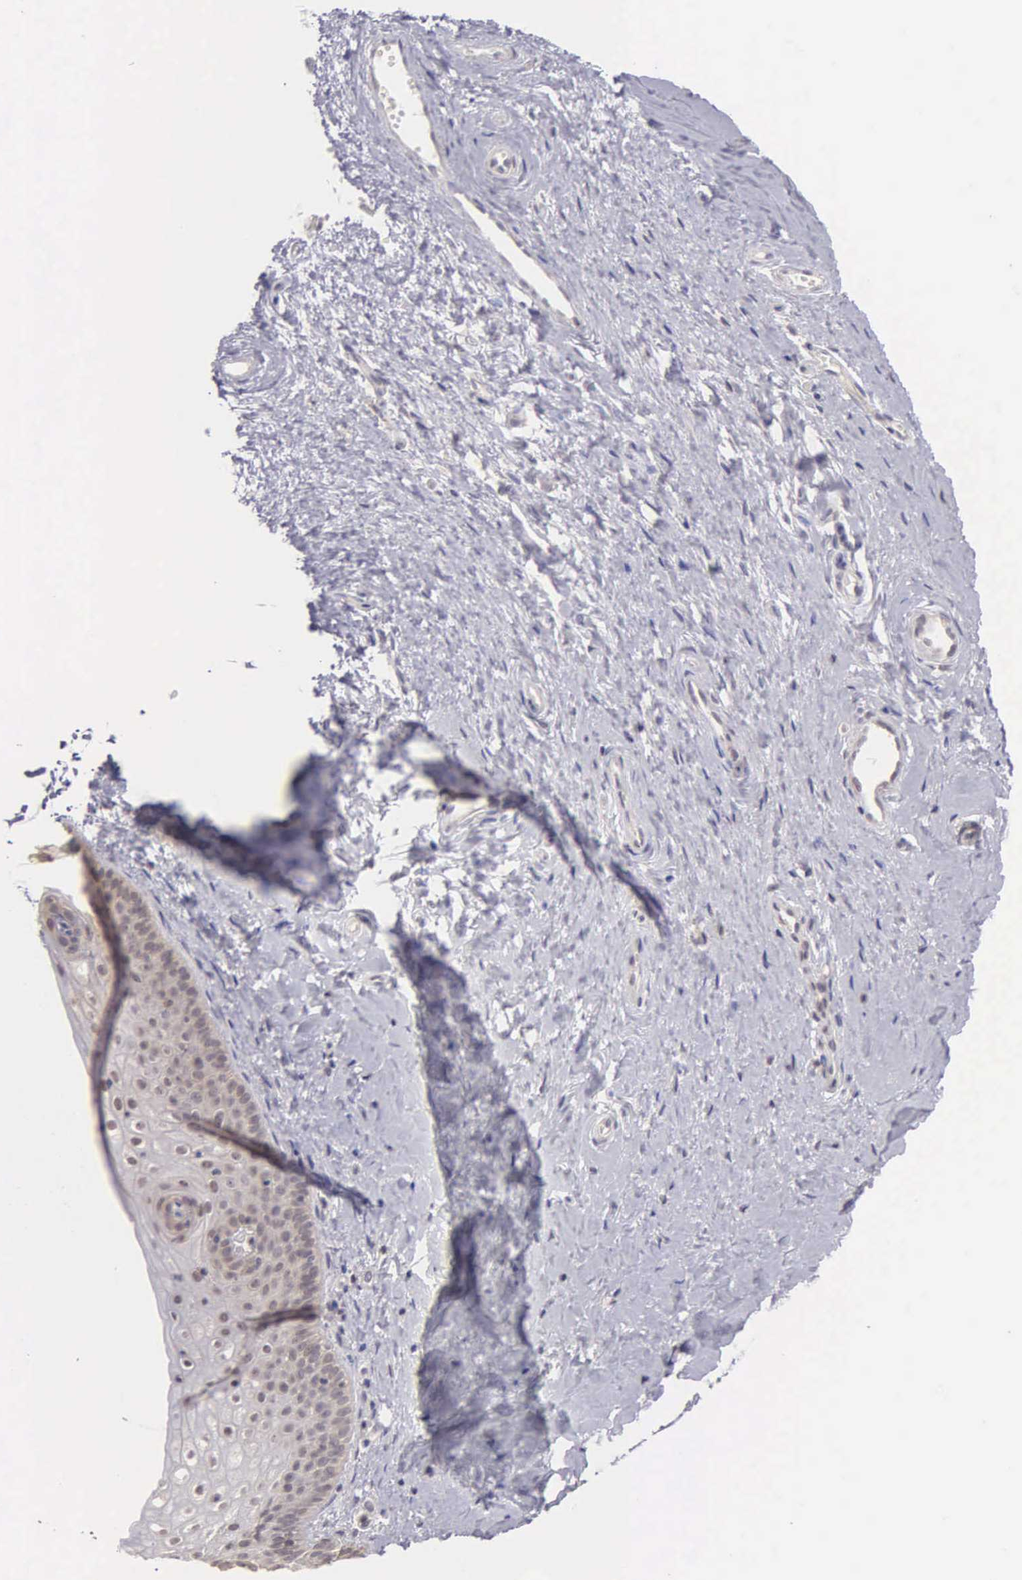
{"staining": {"intensity": "negative", "quantity": "none", "location": "none"}, "tissue": "cervix", "cell_type": "Glandular cells", "image_type": "normal", "snomed": [{"axis": "morphology", "description": "Normal tissue, NOS"}, {"axis": "topography", "description": "Cervix"}], "caption": "Glandular cells show no significant protein expression in normal cervix.", "gene": "BRD1", "patient": {"sex": "female", "age": 53}}